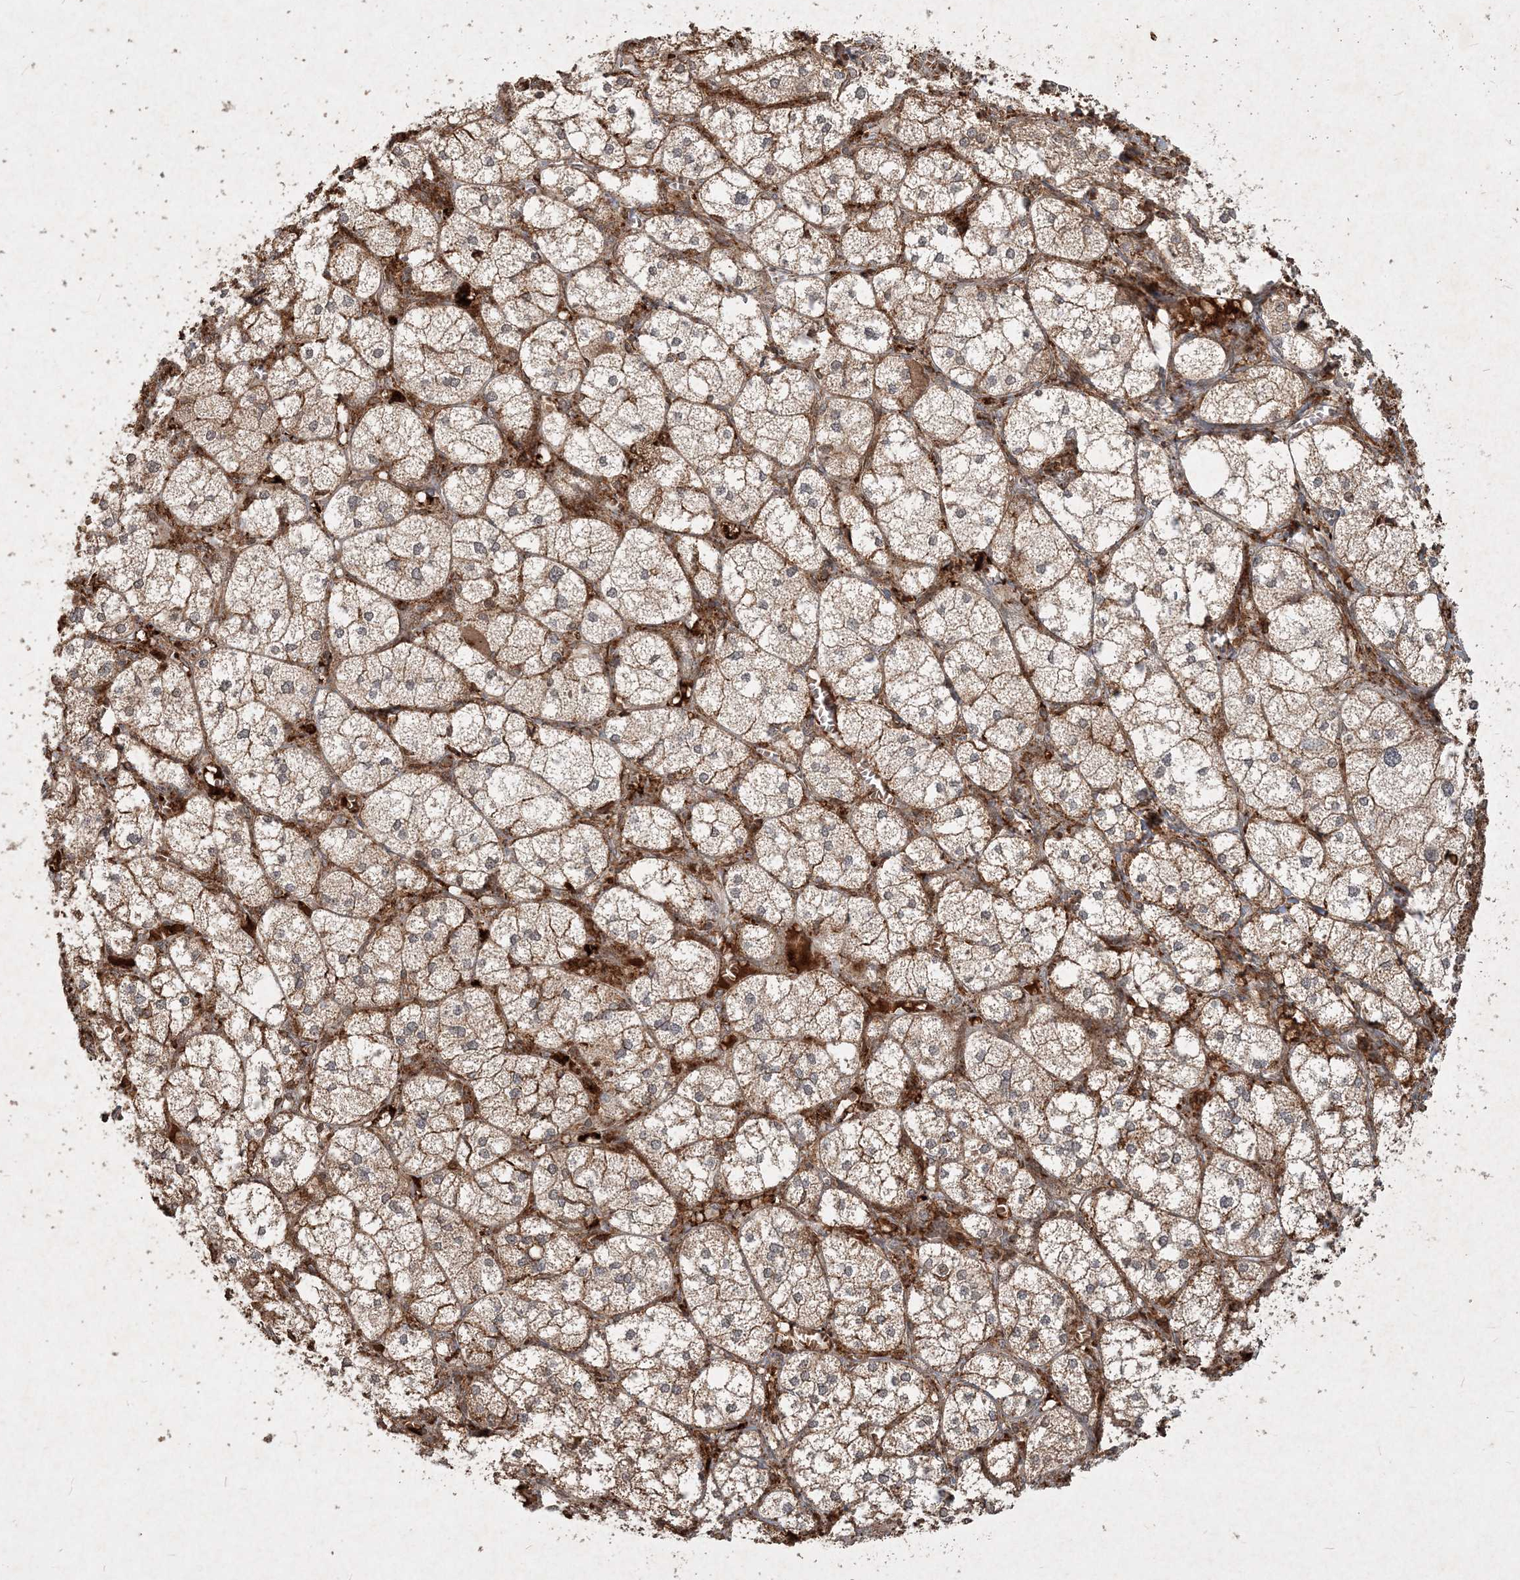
{"staining": {"intensity": "moderate", "quantity": ">75%", "location": "cytoplasmic/membranous"}, "tissue": "adrenal gland", "cell_type": "Glandular cells", "image_type": "normal", "snomed": [{"axis": "morphology", "description": "Normal tissue, NOS"}, {"axis": "topography", "description": "Adrenal gland"}], "caption": "Benign adrenal gland was stained to show a protein in brown. There is medium levels of moderate cytoplasmic/membranous staining in about >75% of glandular cells.", "gene": "NARS1", "patient": {"sex": "female", "age": 61}}